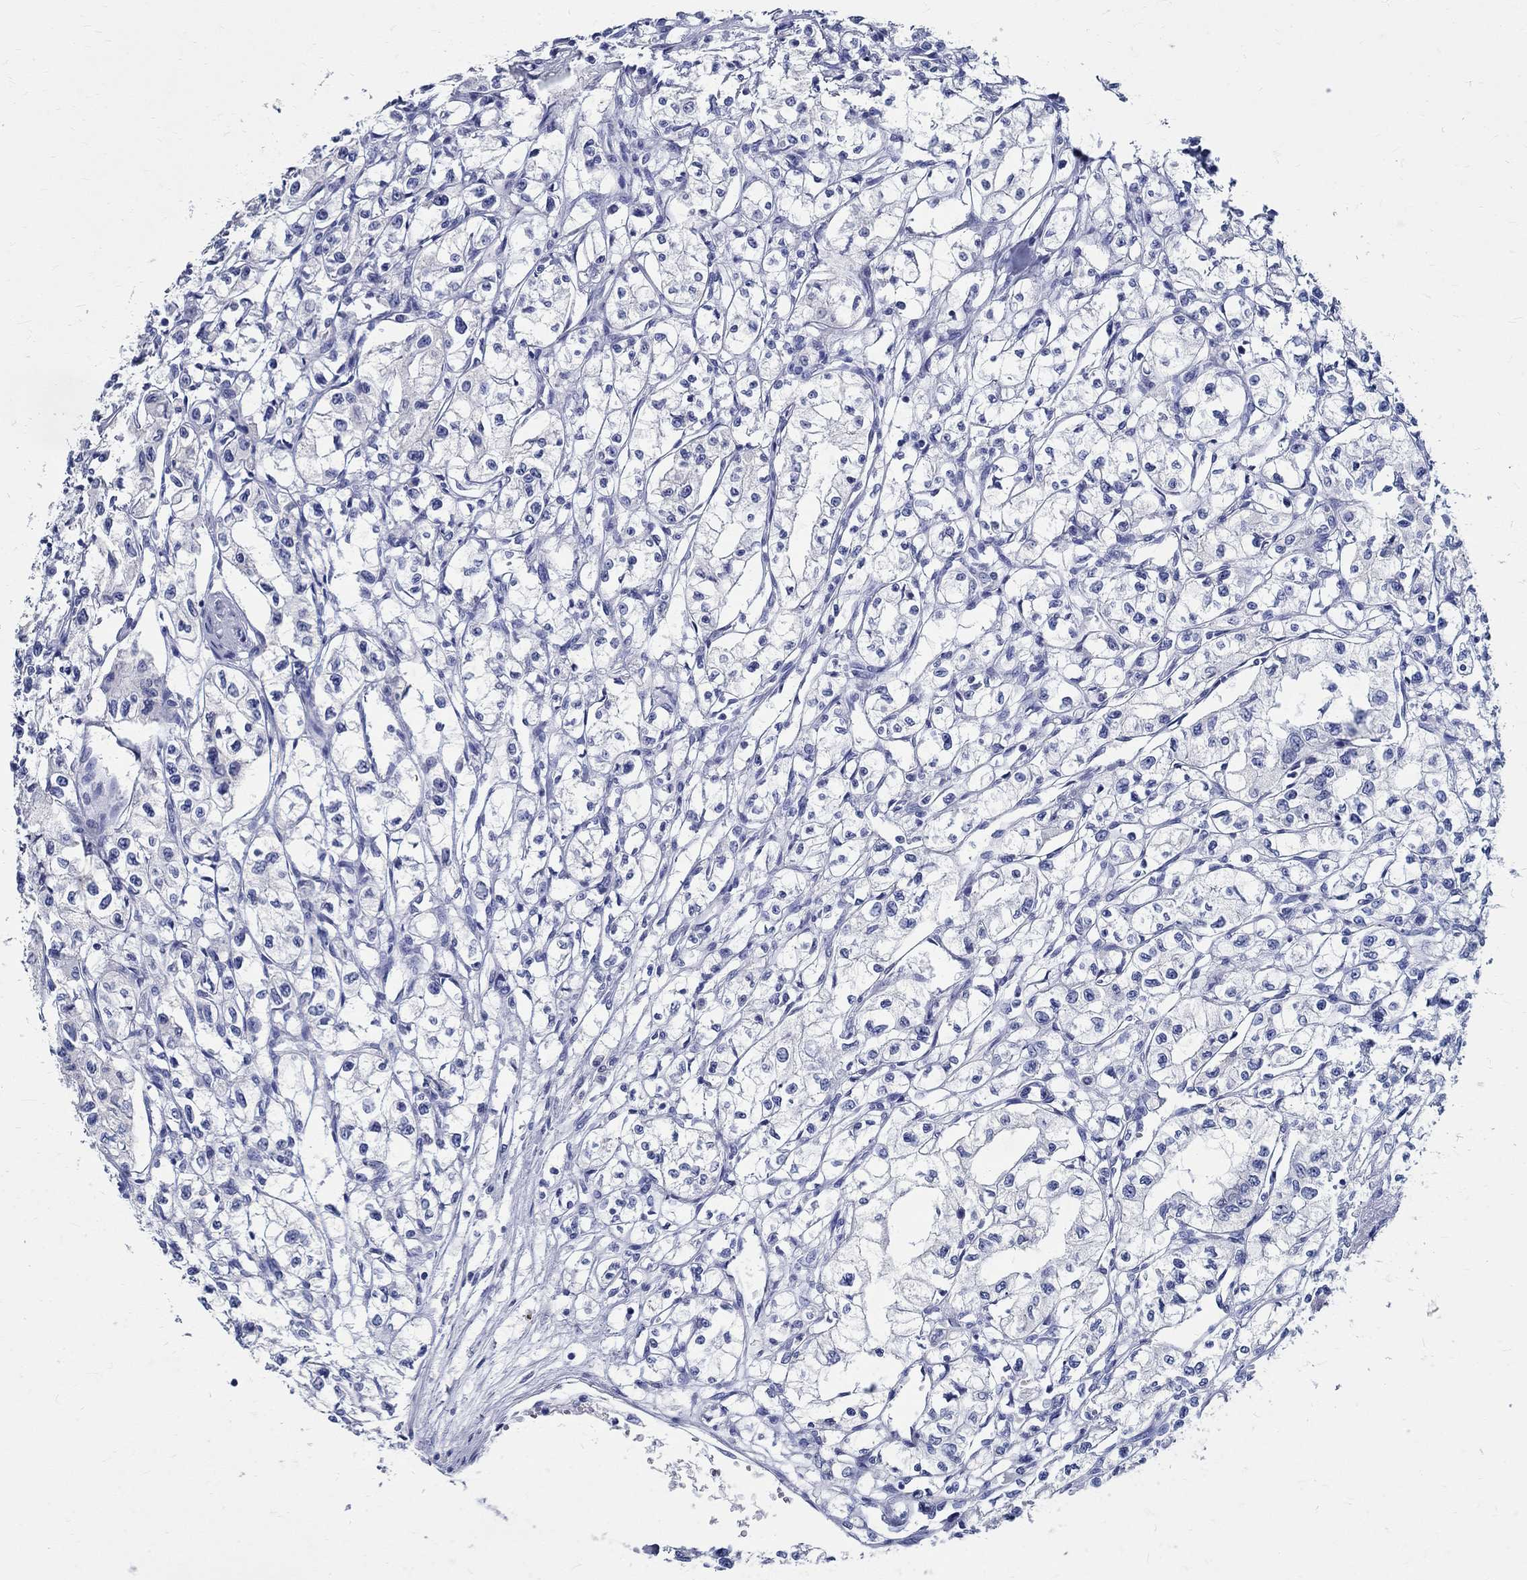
{"staining": {"intensity": "negative", "quantity": "none", "location": "none"}, "tissue": "renal cancer", "cell_type": "Tumor cells", "image_type": "cancer", "snomed": [{"axis": "morphology", "description": "Adenocarcinoma, NOS"}, {"axis": "topography", "description": "Kidney"}], "caption": "This is an immunohistochemistry image of renal adenocarcinoma. There is no staining in tumor cells.", "gene": "TSPAN16", "patient": {"sex": "male", "age": 56}}